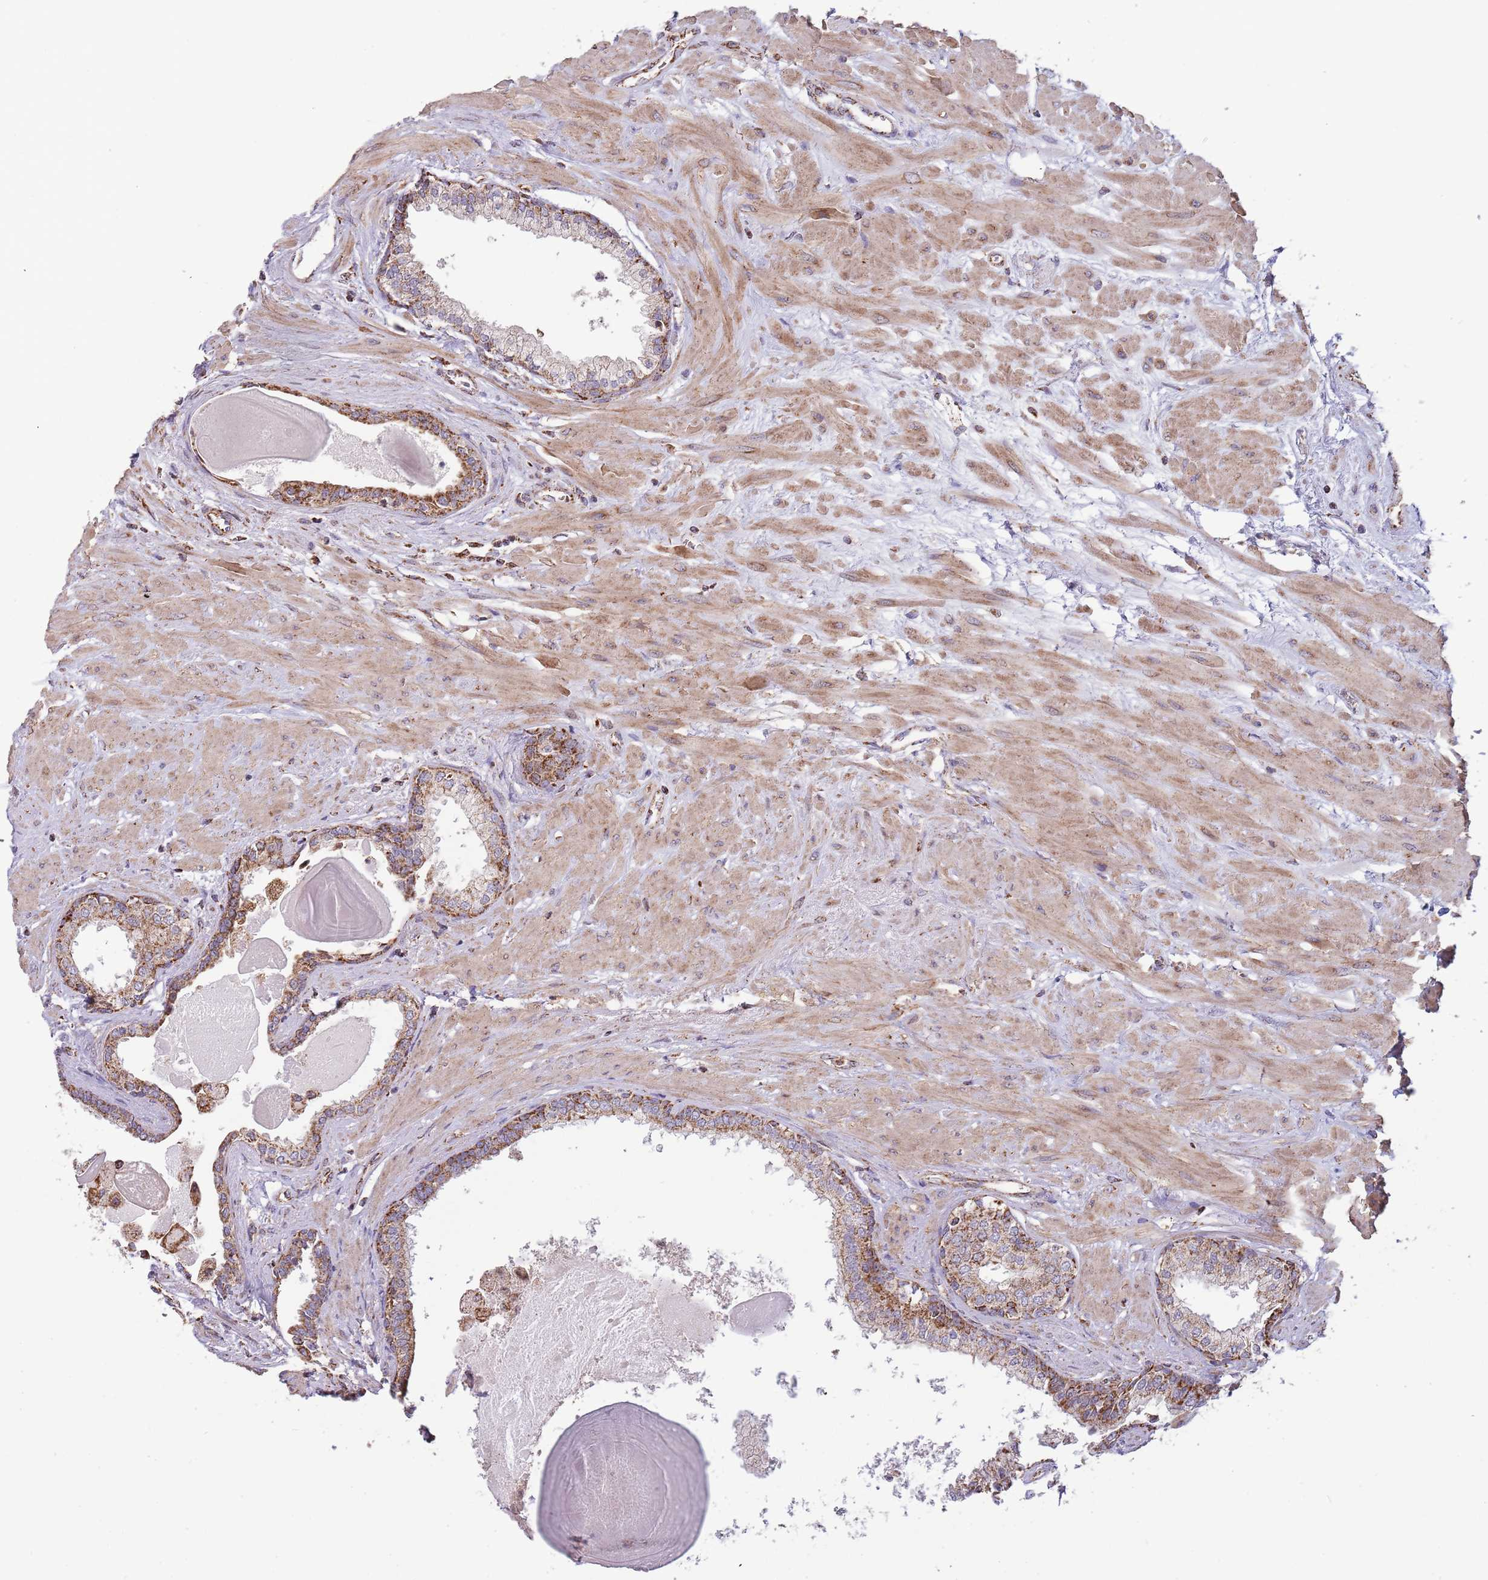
{"staining": {"intensity": "strong", "quantity": ">75%", "location": "cytoplasmic/membranous"}, "tissue": "prostate", "cell_type": "Glandular cells", "image_type": "normal", "snomed": [{"axis": "morphology", "description": "Normal tissue, NOS"}, {"axis": "topography", "description": "Prostate"}], "caption": "The photomicrograph exhibits a brown stain indicating the presence of a protein in the cytoplasmic/membranous of glandular cells in prostate. Immunohistochemistry (ihc) stains the protein of interest in brown and the nuclei are stained blue.", "gene": "VPS16", "patient": {"sex": "male", "age": 57}}